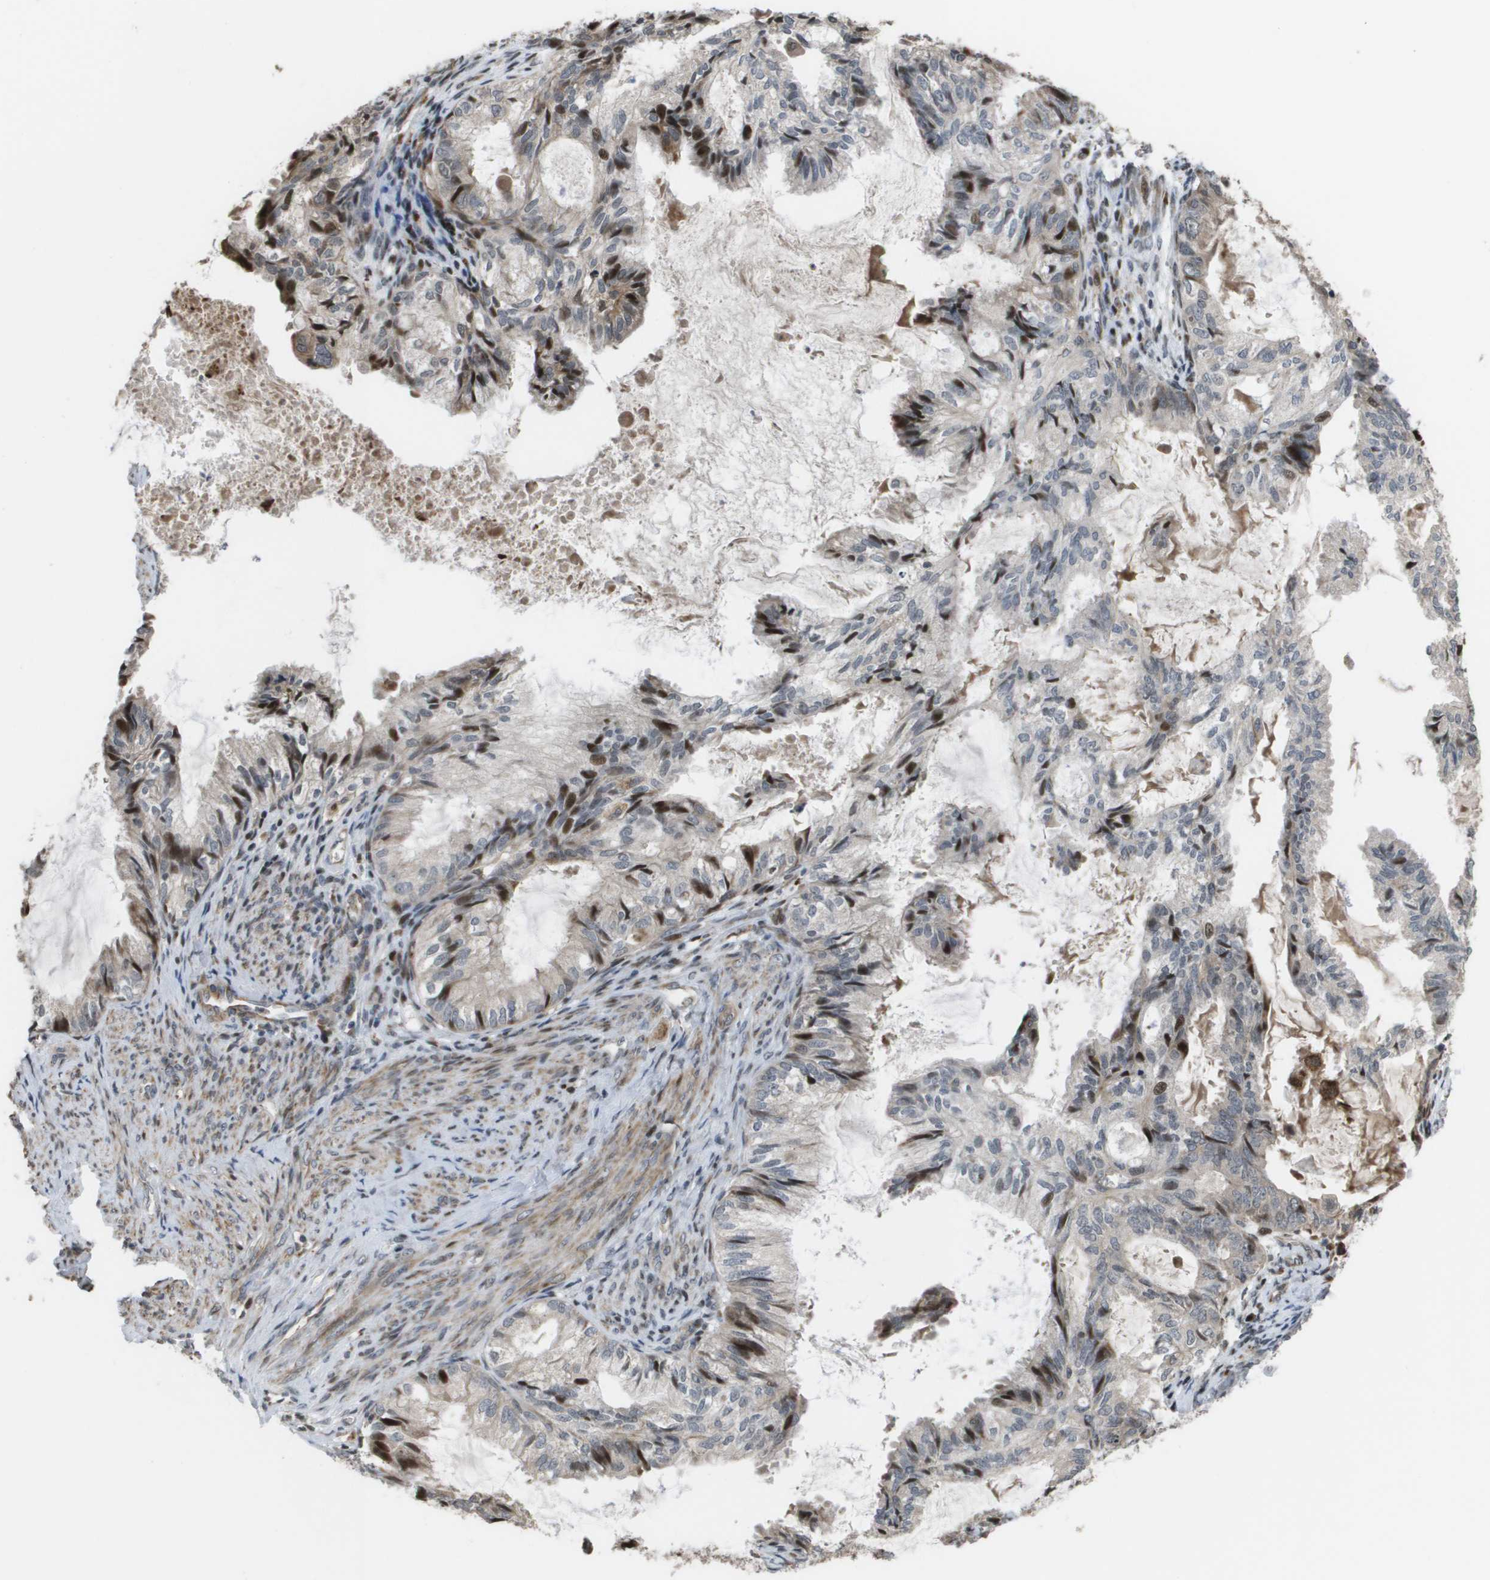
{"staining": {"intensity": "strong", "quantity": "25%-75%", "location": "cytoplasmic/membranous,nuclear"}, "tissue": "cervical cancer", "cell_type": "Tumor cells", "image_type": "cancer", "snomed": [{"axis": "morphology", "description": "Normal tissue, NOS"}, {"axis": "morphology", "description": "Adenocarcinoma, NOS"}, {"axis": "topography", "description": "Cervix"}, {"axis": "topography", "description": "Endometrium"}], "caption": "Brown immunohistochemical staining in cervical cancer (adenocarcinoma) exhibits strong cytoplasmic/membranous and nuclear expression in about 25%-75% of tumor cells.", "gene": "AXIN2", "patient": {"sex": "female", "age": 86}}